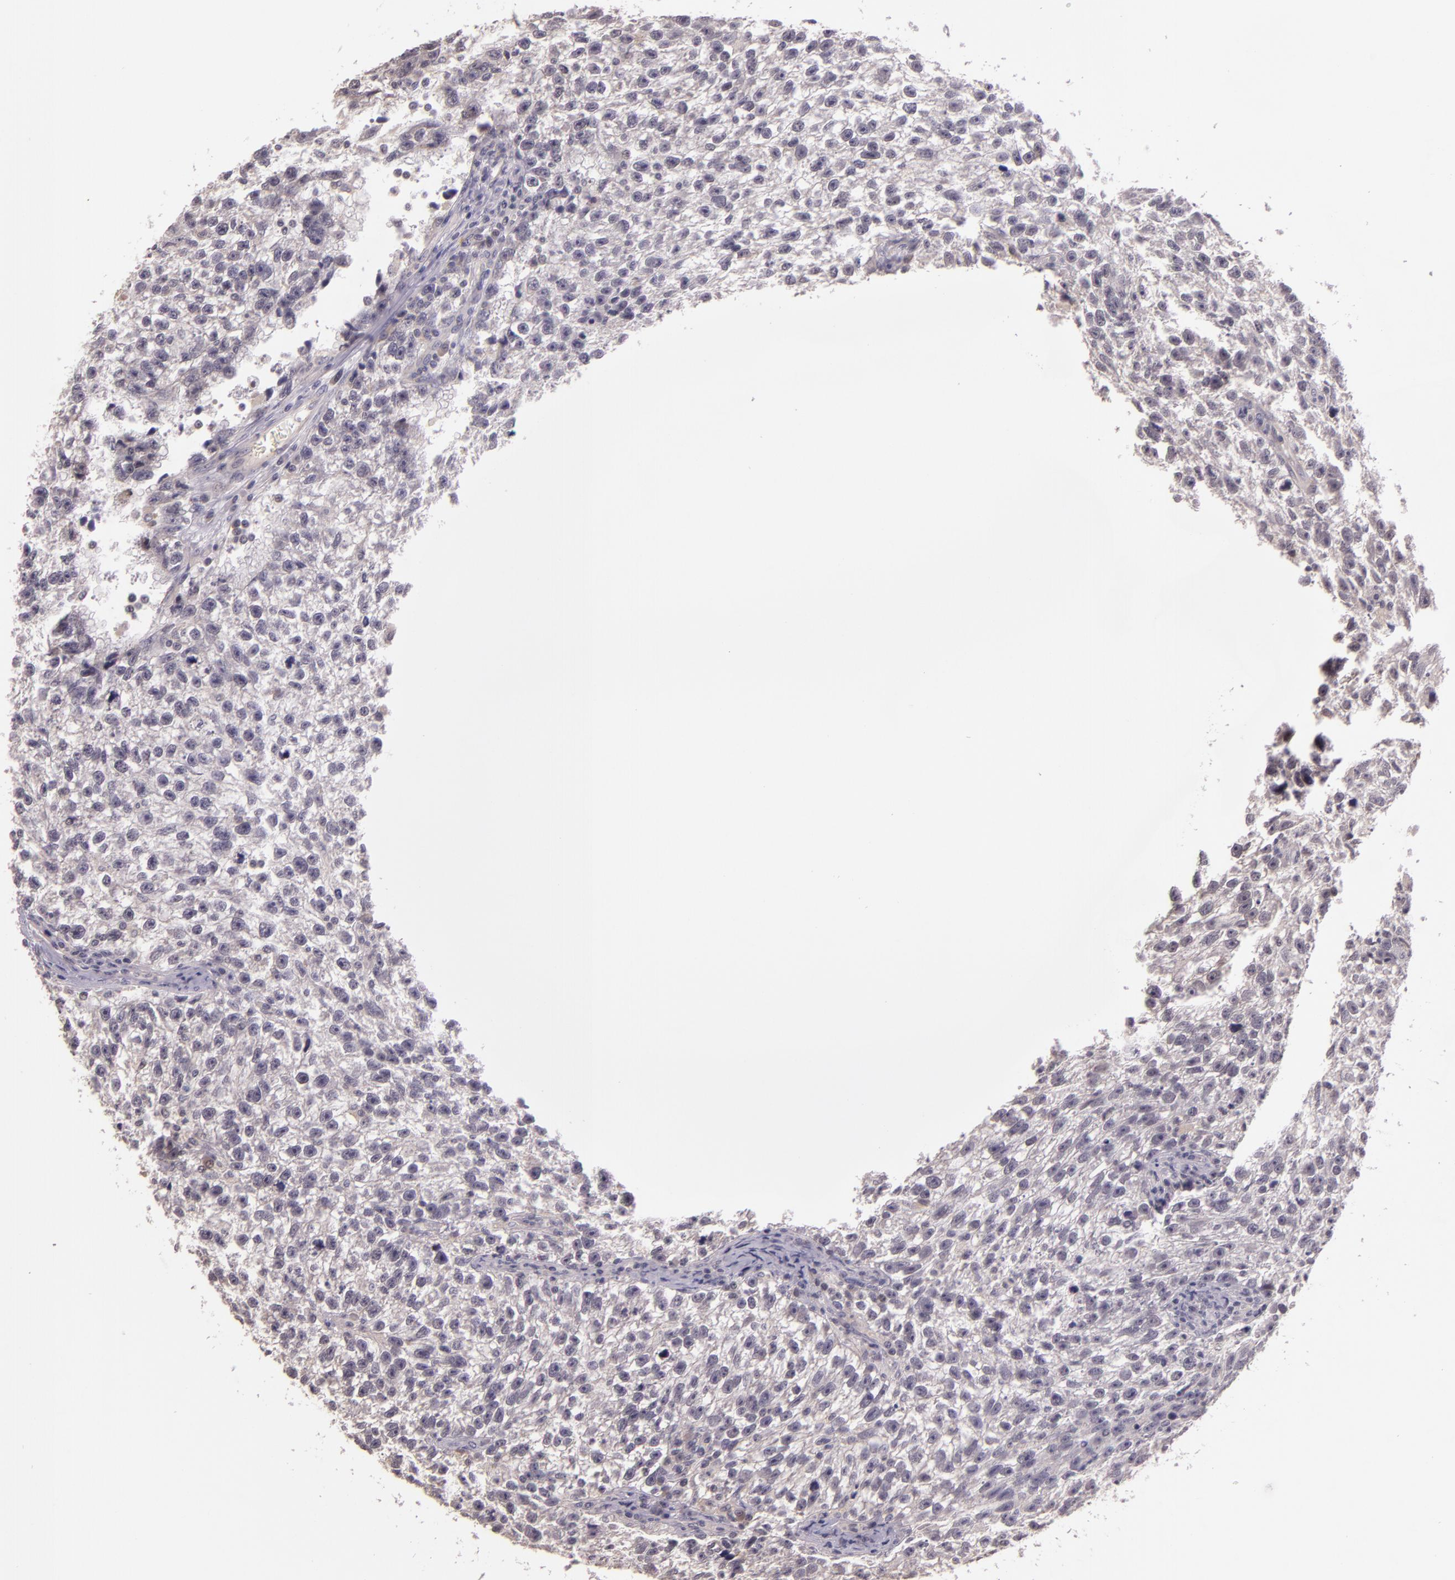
{"staining": {"intensity": "negative", "quantity": "none", "location": "none"}, "tissue": "testis cancer", "cell_type": "Tumor cells", "image_type": "cancer", "snomed": [{"axis": "morphology", "description": "Seminoma, NOS"}, {"axis": "topography", "description": "Testis"}], "caption": "DAB immunohistochemical staining of human testis cancer (seminoma) exhibits no significant positivity in tumor cells. (Stains: DAB (3,3'-diaminobenzidine) IHC with hematoxylin counter stain, Microscopy: brightfield microscopy at high magnification).", "gene": "ARMH4", "patient": {"sex": "male", "age": 38}}